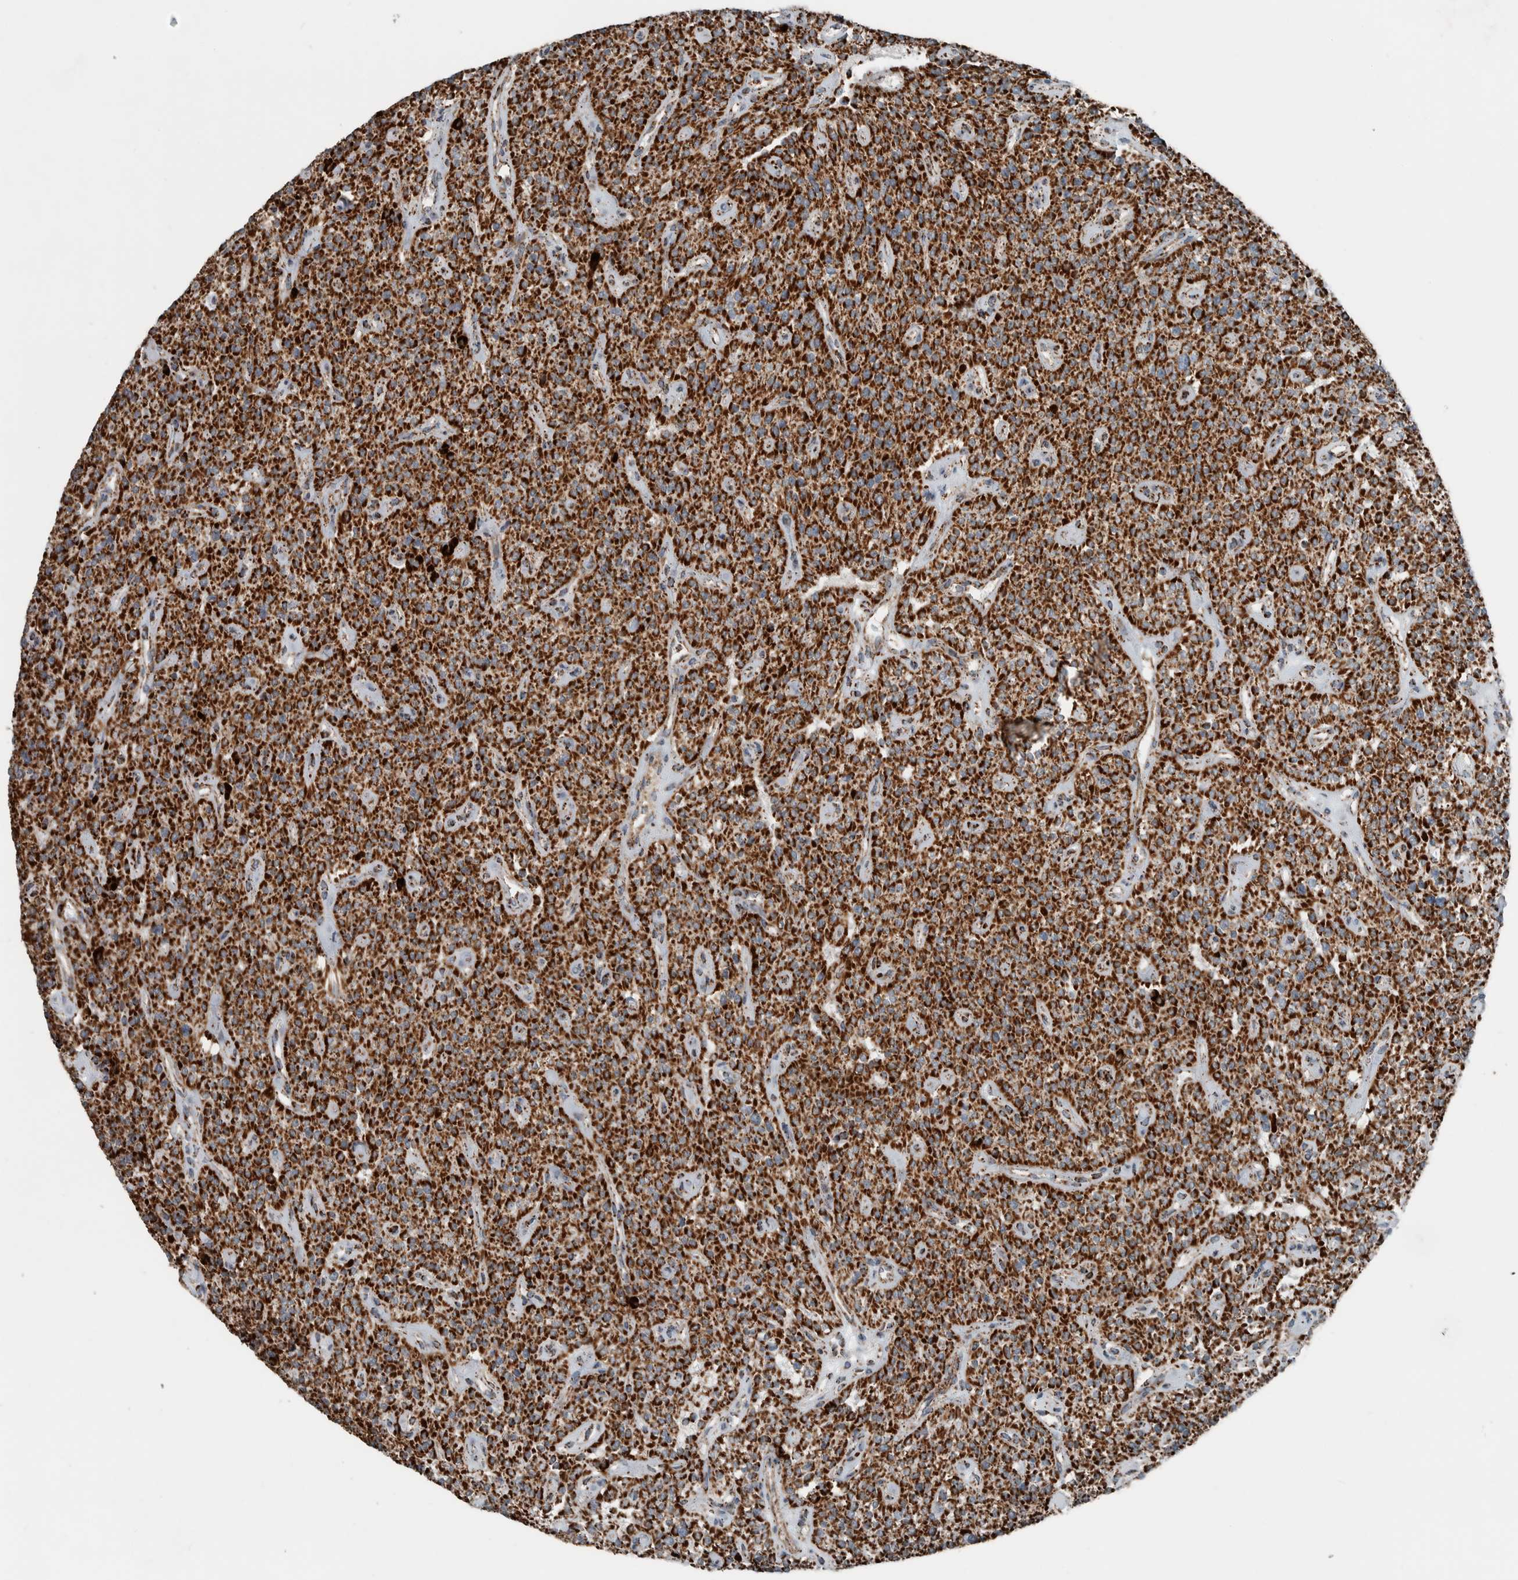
{"staining": {"intensity": "strong", "quantity": ">75%", "location": "cytoplasmic/membranous"}, "tissue": "parathyroid gland", "cell_type": "Glandular cells", "image_type": "normal", "snomed": [{"axis": "morphology", "description": "Normal tissue, NOS"}, {"axis": "topography", "description": "Parathyroid gland"}], "caption": "Immunohistochemistry image of benign human parathyroid gland stained for a protein (brown), which shows high levels of strong cytoplasmic/membranous expression in approximately >75% of glandular cells.", "gene": "CNTROB", "patient": {"sex": "male", "age": 46}}